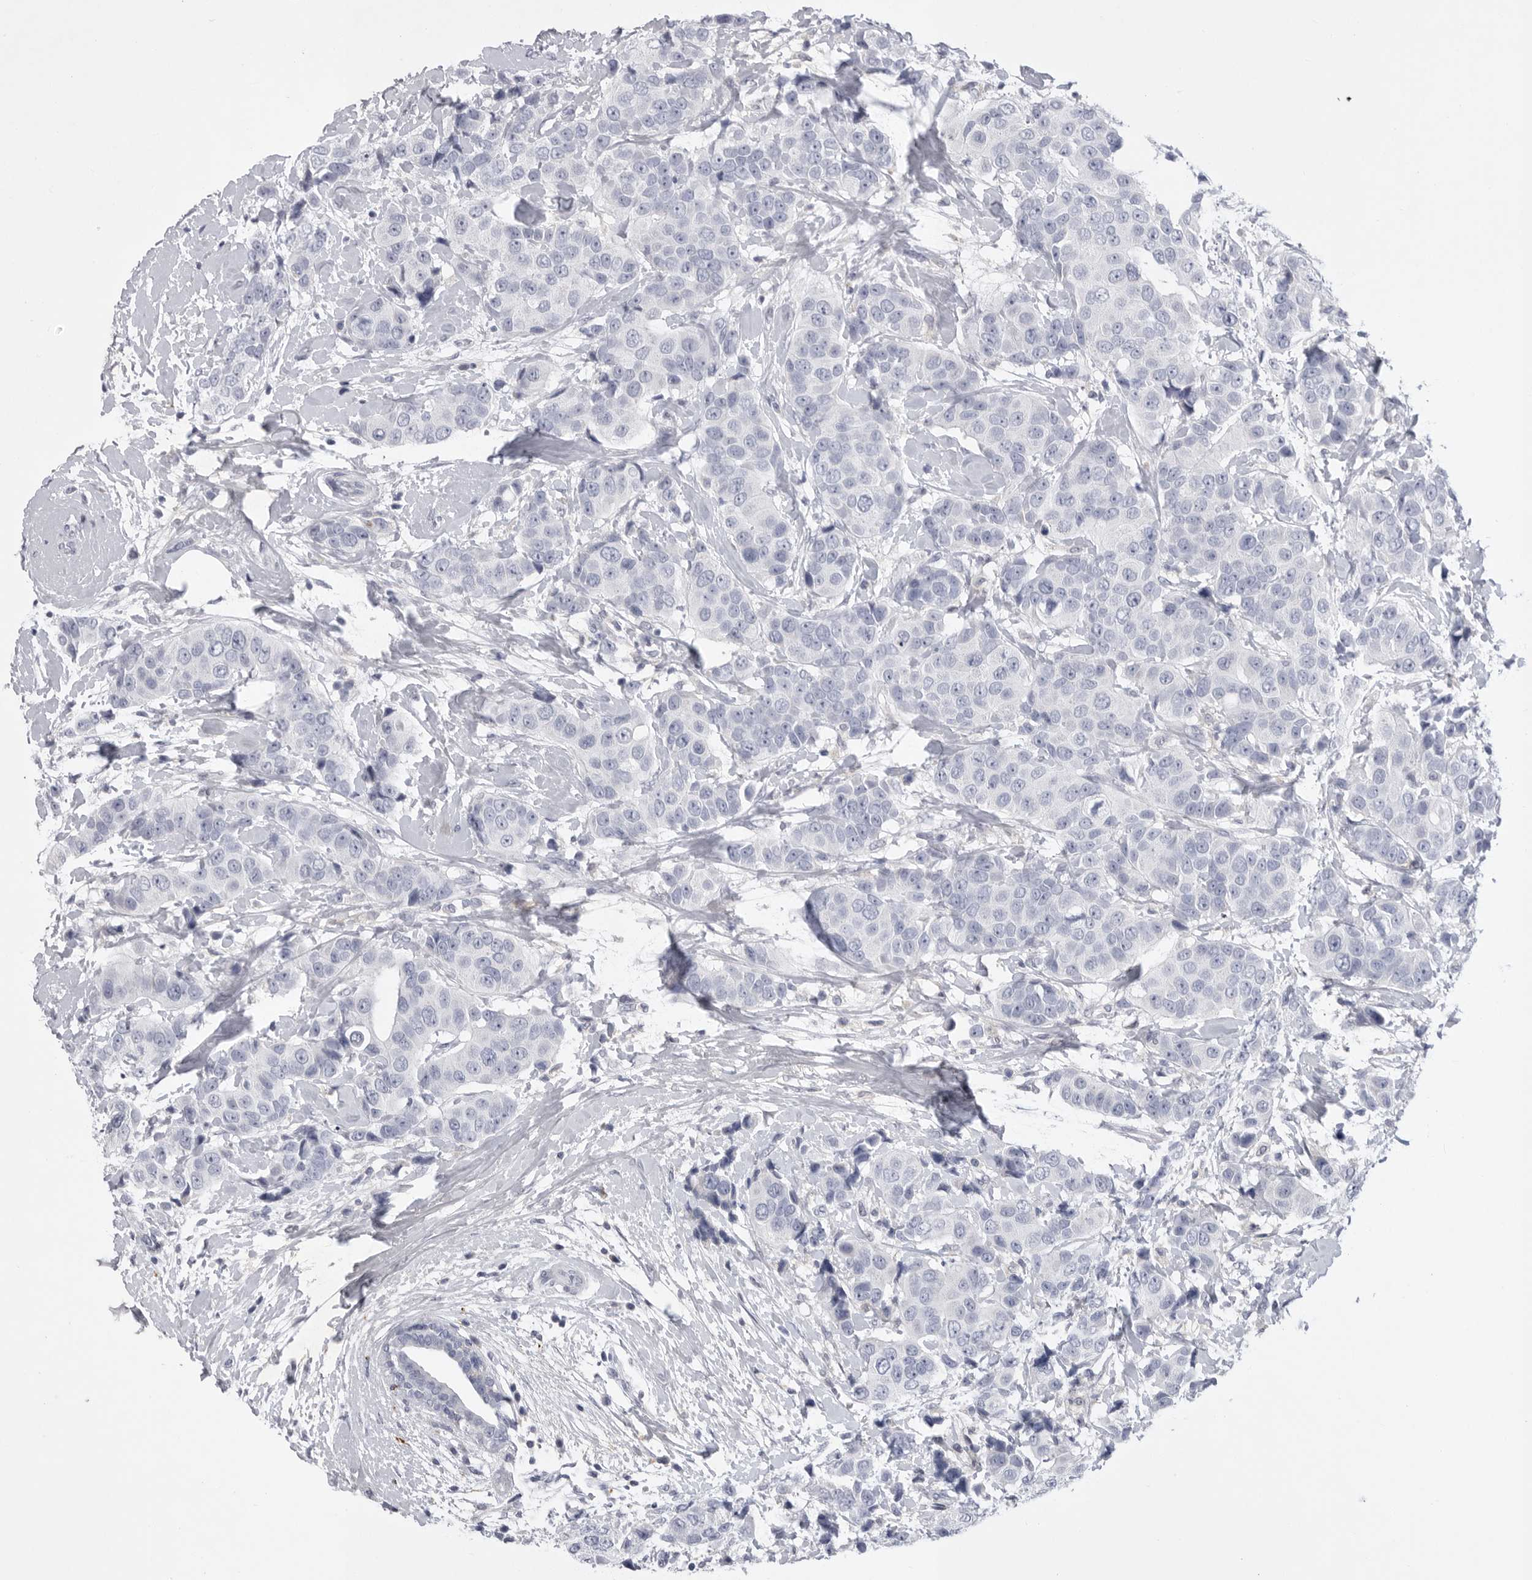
{"staining": {"intensity": "negative", "quantity": "none", "location": "none"}, "tissue": "breast cancer", "cell_type": "Tumor cells", "image_type": "cancer", "snomed": [{"axis": "morphology", "description": "Normal tissue, NOS"}, {"axis": "morphology", "description": "Duct carcinoma"}, {"axis": "topography", "description": "Breast"}], "caption": "DAB (3,3'-diaminobenzidine) immunohistochemical staining of human breast invasive ductal carcinoma demonstrates no significant expression in tumor cells.", "gene": "SIGLEC10", "patient": {"sex": "female", "age": 39}}